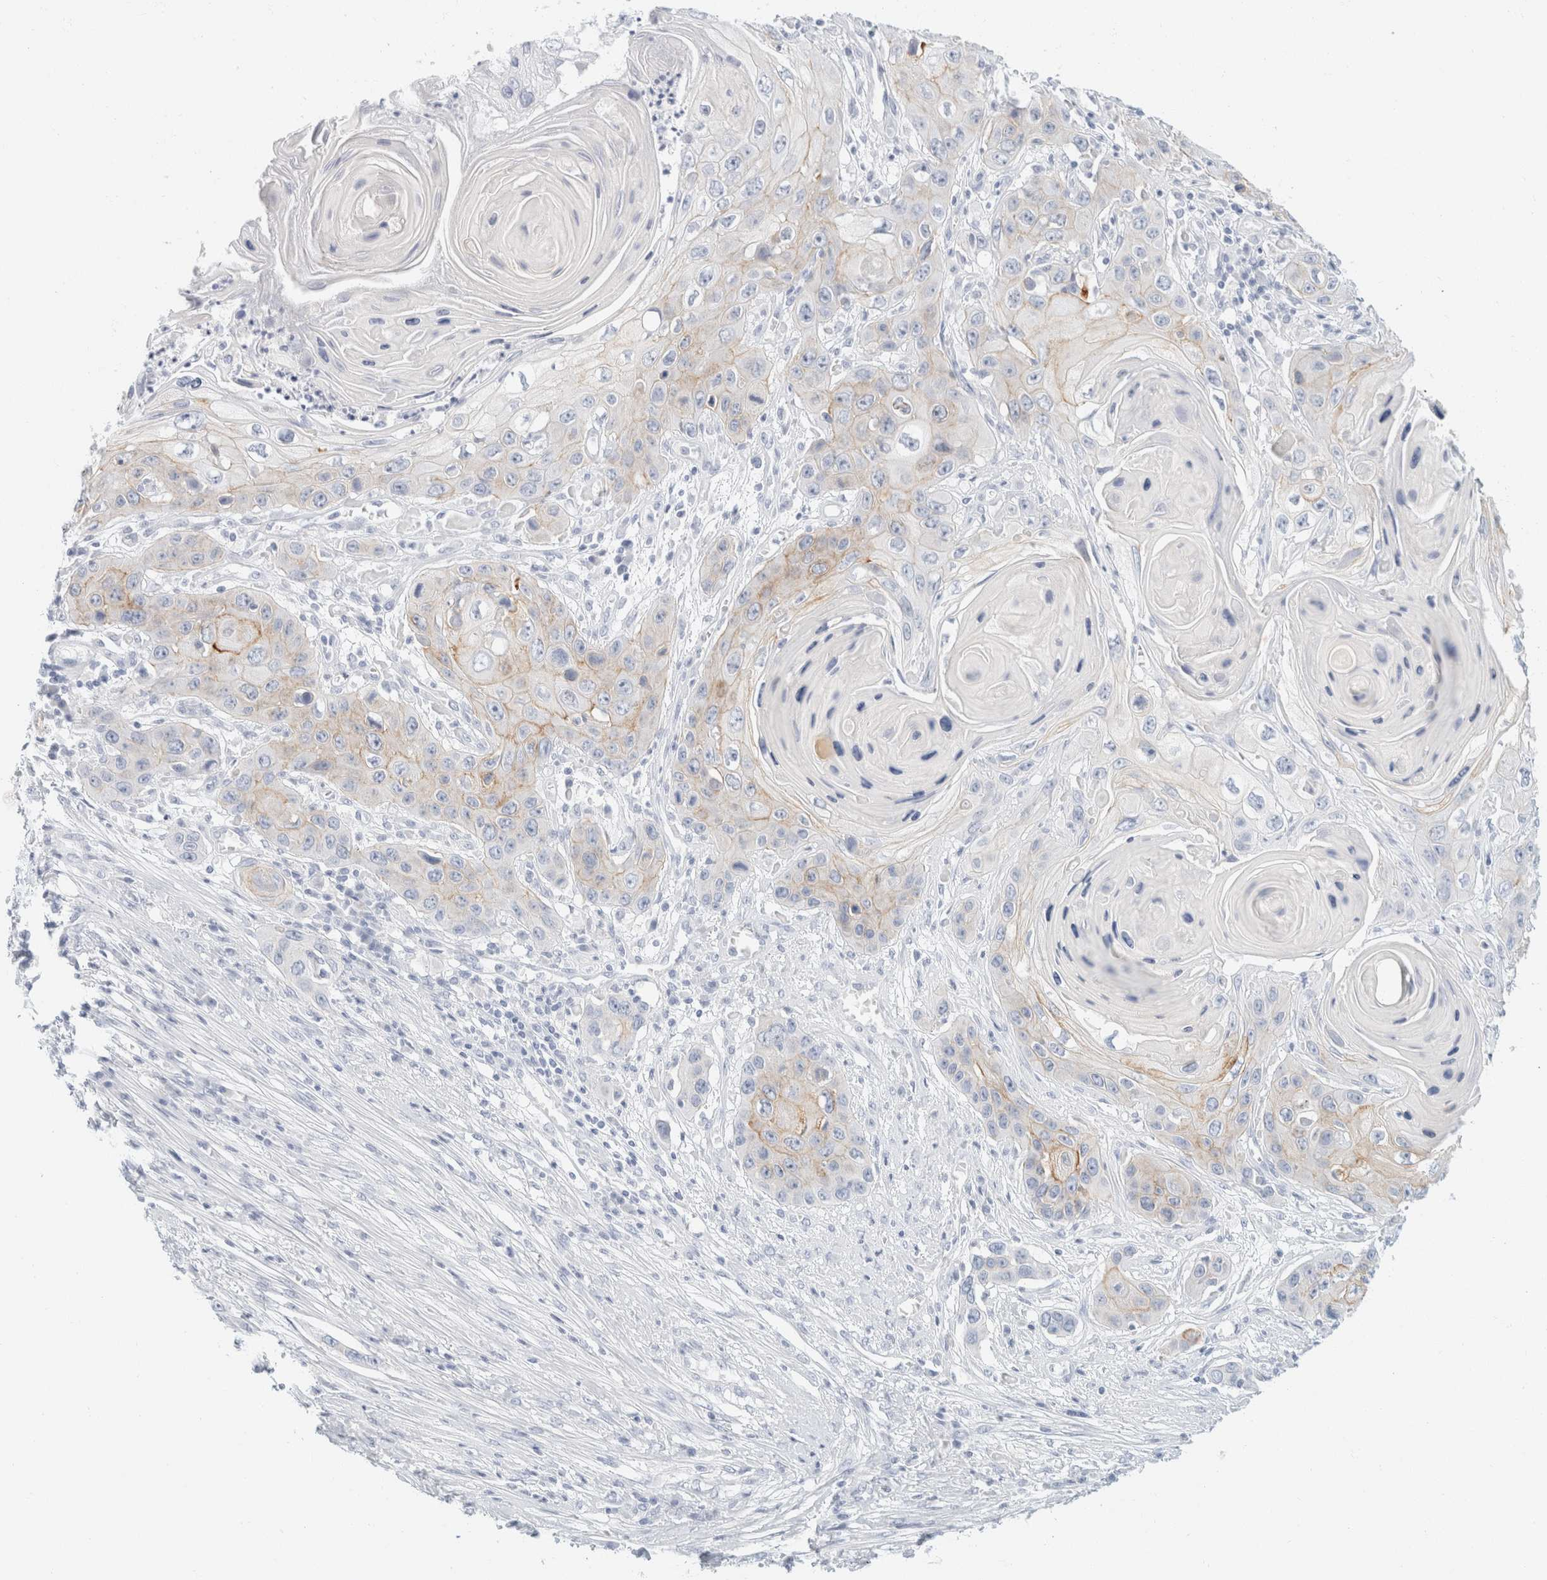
{"staining": {"intensity": "moderate", "quantity": "<25%", "location": "cytoplasmic/membranous"}, "tissue": "skin cancer", "cell_type": "Tumor cells", "image_type": "cancer", "snomed": [{"axis": "morphology", "description": "Squamous cell carcinoma, NOS"}, {"axis": "topography", "description": "Skin"}], "caption": "Immunohistochemical staining of squamous cell carcinoma (skin) displays low levels of moderate cytoplasmic/membranous staining in approximately <25% of tumor cells.", "gene": "KRT20", "patient": {"sex": "male", "age": 55}}